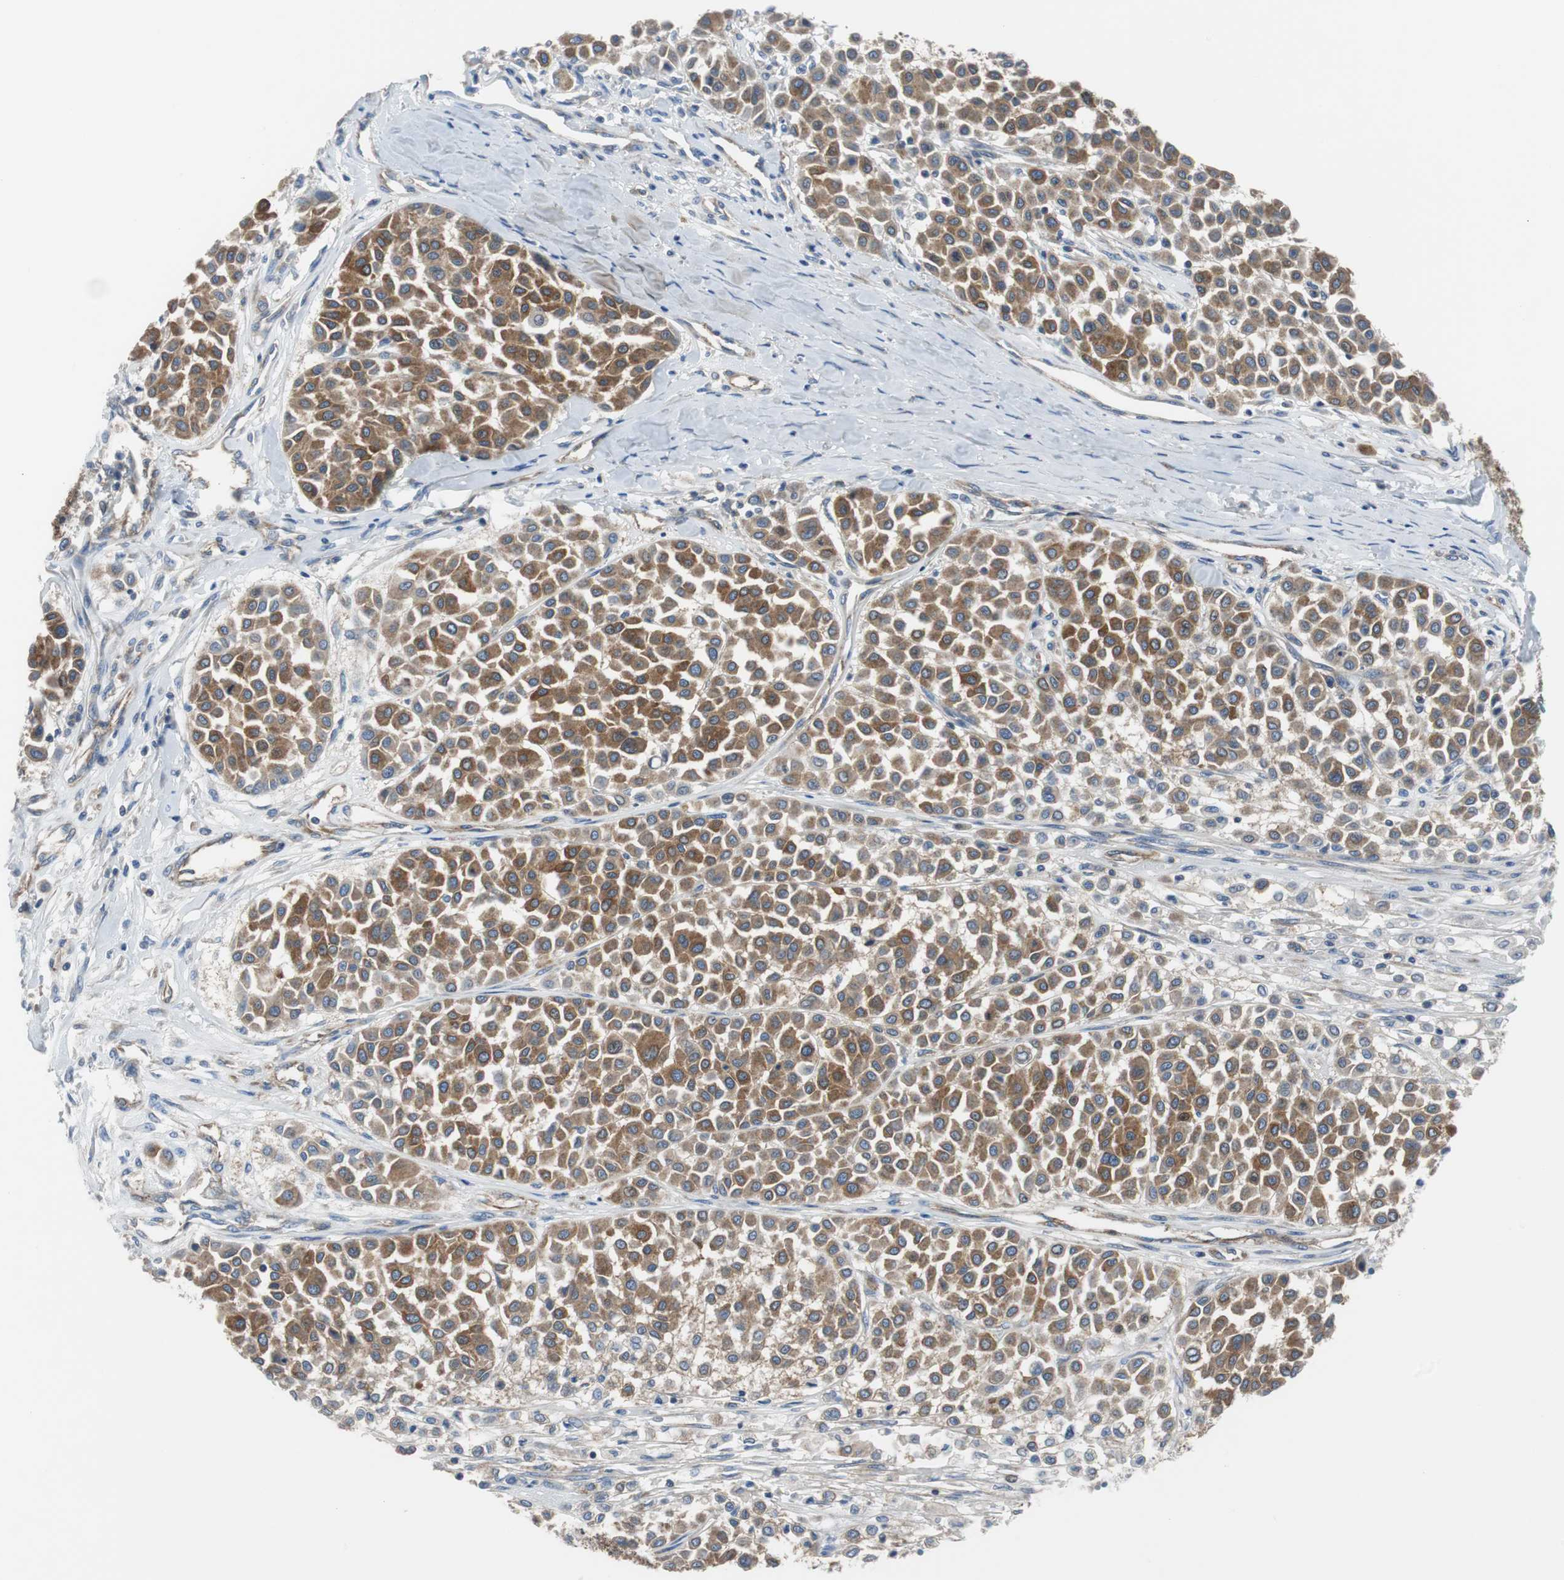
{"staining": {"intensity": "strong", "quantity": ">75%", "location": "cytoplasmic/membranous"}, "tissue": "melanoma", "cell_type": "Tumor cells", "image_type": "cancer", "snomed": [{"axis": "morphology", "description": "Malignant melanoma, Metastatic site"}, {"axis": "topography", "description": "Soft tissue"}], "caption": "Immunohistochemistry (IHC) of human melanoma displays high levels of strong cytoplasmic/membranous expression in approximately >75% of tumor cells.", "gene": "BRAF", "patient": {"sex": "male", "age": 41}}